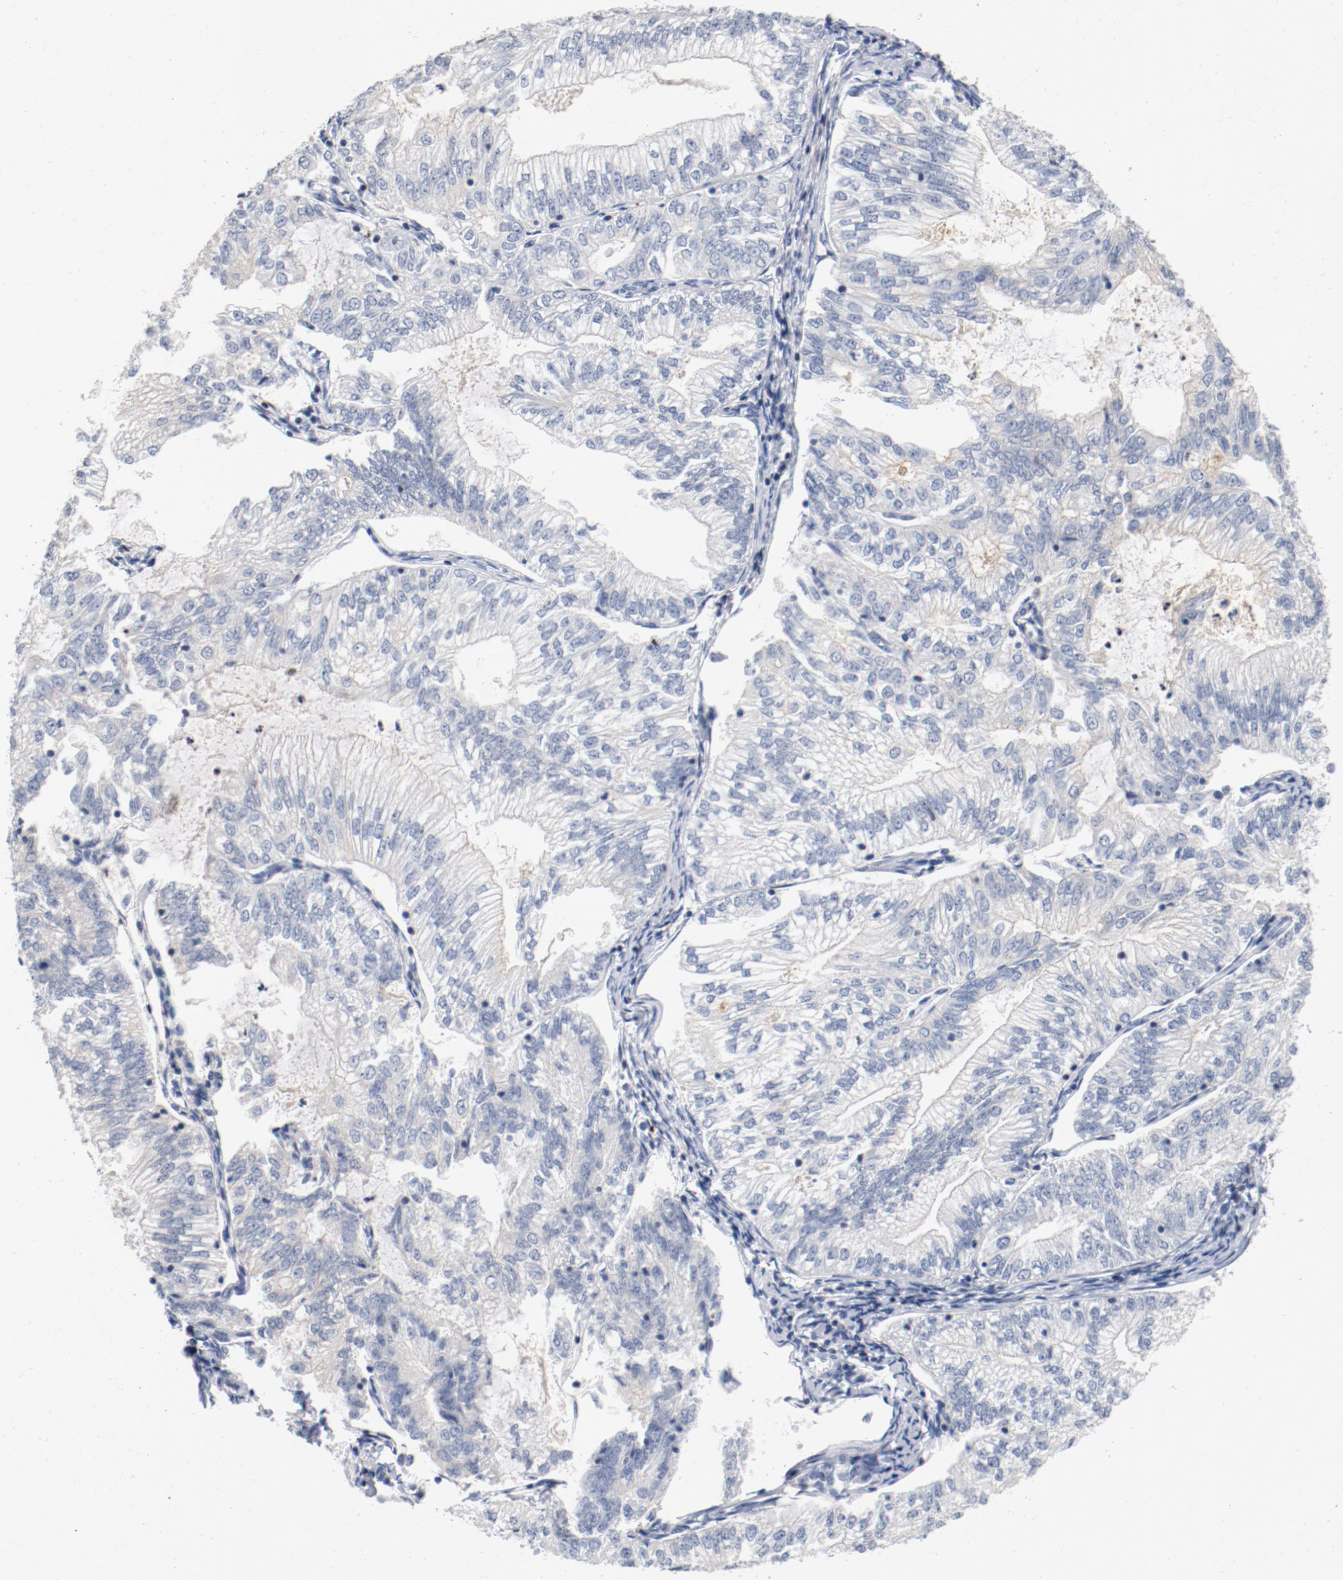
{"staining": {"intensity": "negative", "quantity": "none", "location": "none"}, "tissue": "endometrial cancer", "cell_type": "Tumor cells", "image_type": "cancer", "snomed": [{"axis": "morphology", "description": "Adenocarcinoma, NOS"}, {"axis": "topography", "description": "Endometrium"}], "caption": "Tumor cells show no significant protein expression in endometrial cancer. (DAB (3,3'-diaminobenzidine) immunohistochemistry (IHC) visualized using brightfield microscopy, high magnification).", "gene": "PIM1", "patient": {"sex": "female", "age": 69}}